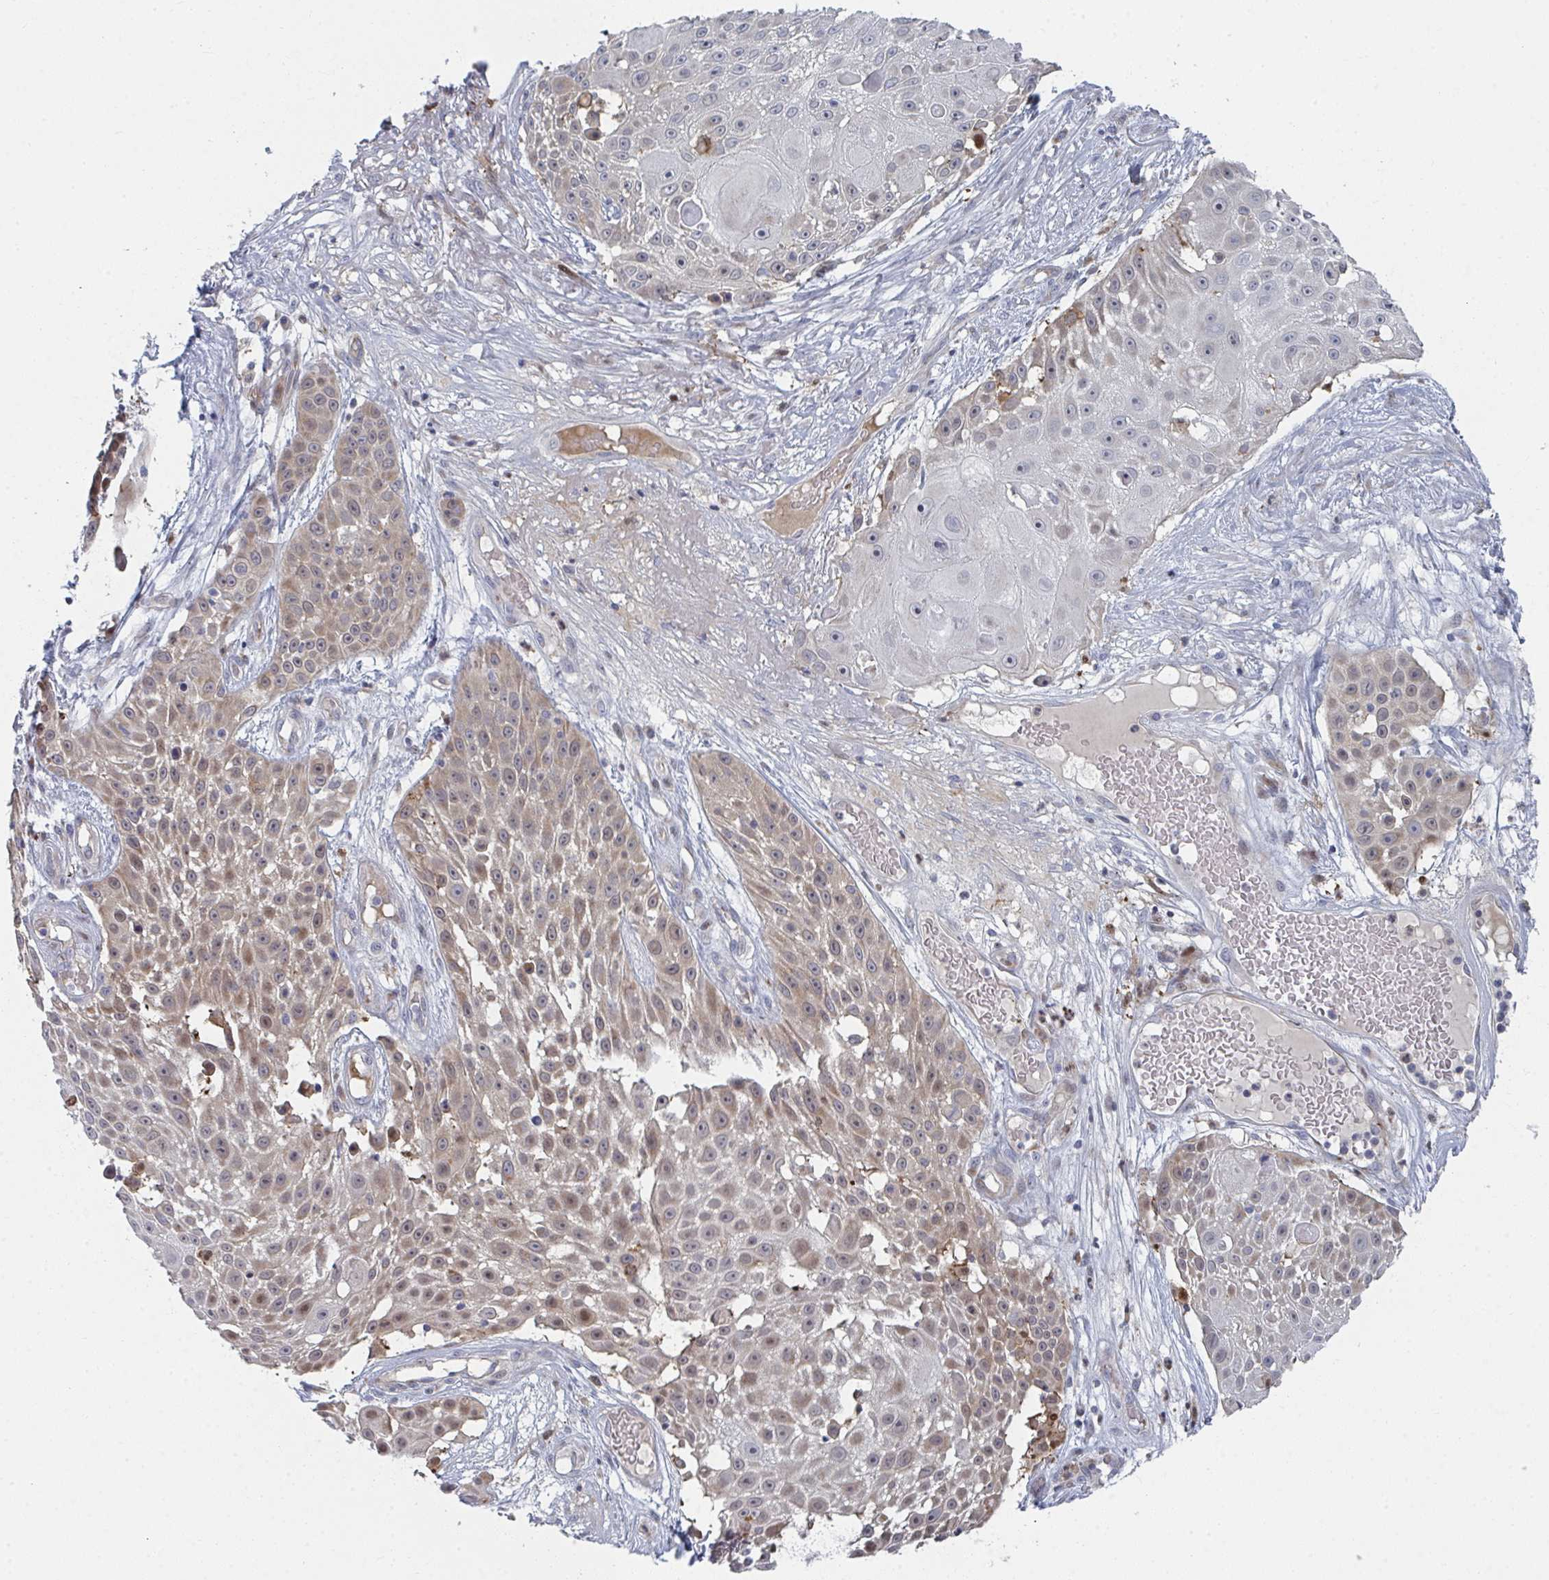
{"staining": {"intensity": "moderate", "quantity": "25%-75%", "location": "cytoplasmic/membranous,nuclear"}, "tissue": "skin cancer", "cell_type": "Tumor cells", "image_type": "cancer", "snomed": [{"axis": "morphology", "description": "Squamous cell carcinoma, NOS"}, {"axis": "topography", "description": "Skin"}], "caption": "Squamous cell carcinoma (skin) was stained to show a protein in brown. There is medium levels of moderate cytoplasmic/membranous and nuclear positivity in about 25%-75% of tumor cells. (Stains: DAB in brown, nuclei in blue, Microscopy: brightfield microscopy at high magnification).", "gene": "PSMG1", "patient": {"sex": "female", "age": 86}}